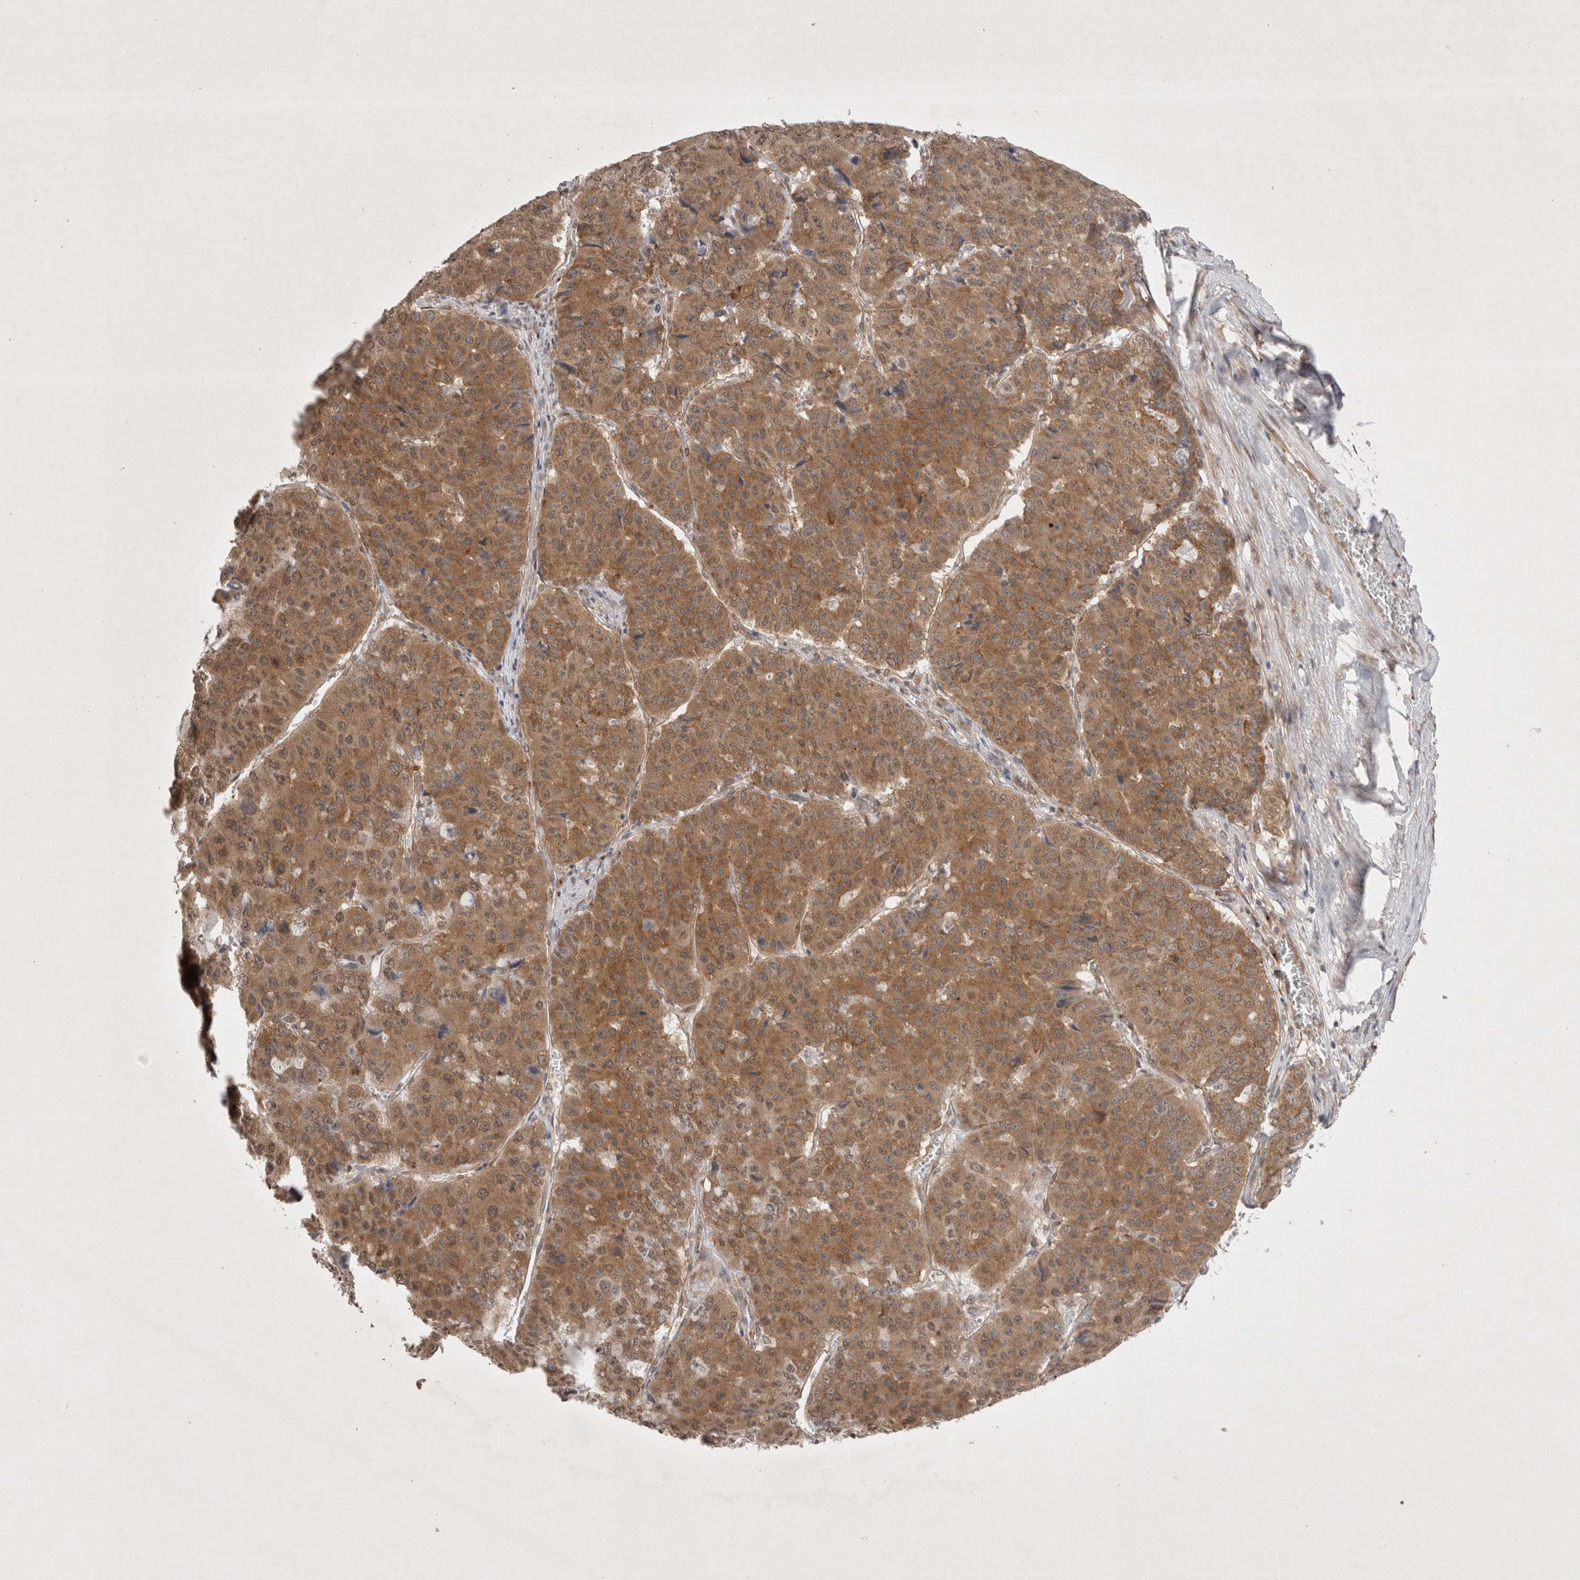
{"staining": {"intensity": "moderate", "quantity": ">75%", "location": "cytoplasmic/membranous"}, "tissue": "pancreatic cancer", "cell_type": "Tumor cells", "image_type": "cancer", "snomed": [{"axis": "morphology", "description": "Adenocarcinoma, NOS"}, {"axis": "topography", "description": "Pancreas"}], "caption": "Pancreatic adenocarcinoma was stained to show a protein in brown. There is medium levels of moderate cytoplasmic/membranous expression in about >75% of tumor cells.", "gene": "WIPF2", "patient": {"sex": "male", "age": 50}}